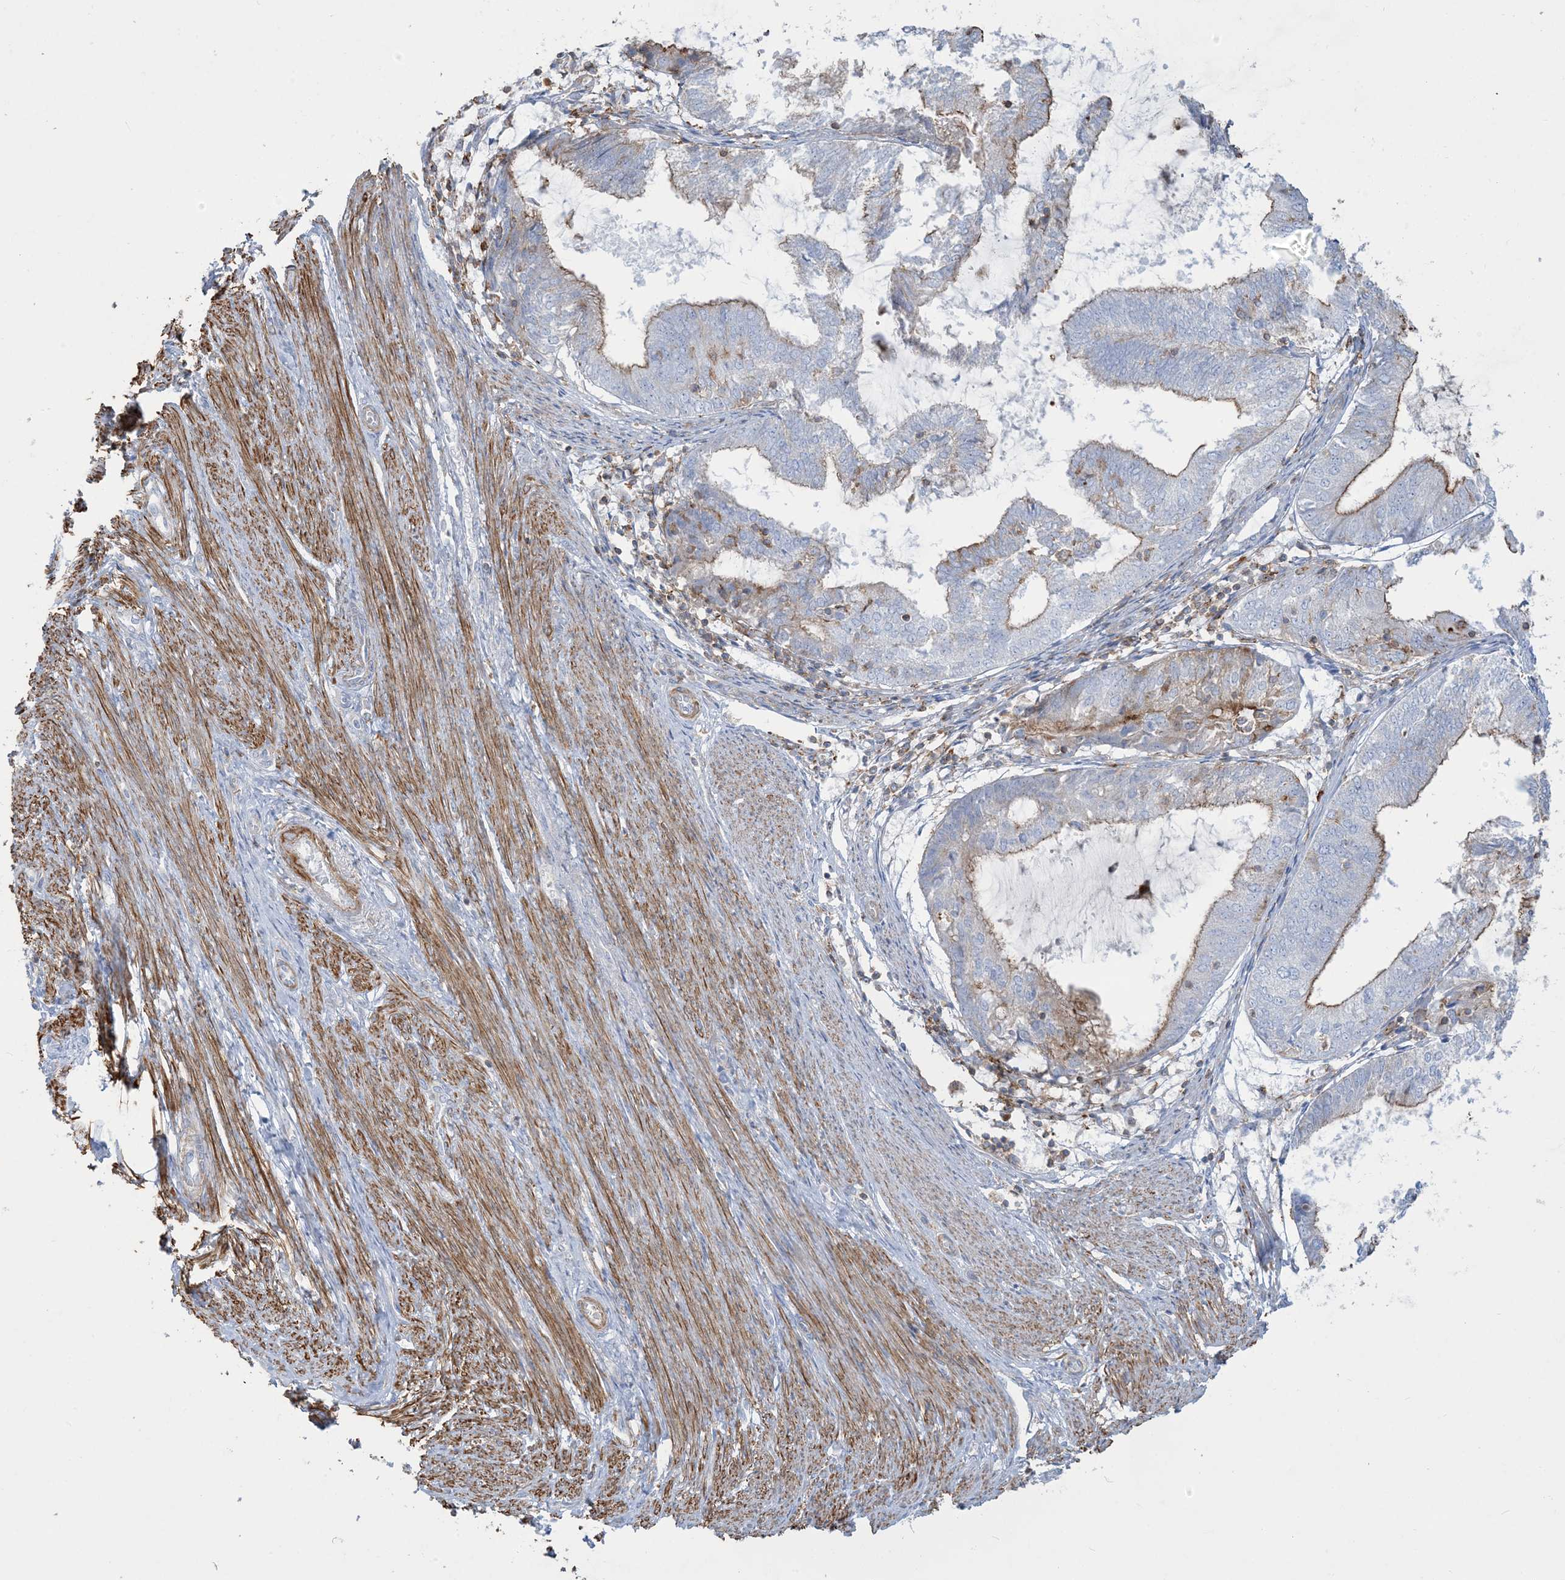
{"staining": {"intensity": "moderate", "quantity": "<25%", "location": "cytoplasmic/membranous"}, "tissue": "endometrial cancer", "cell_type": "Tumor cells", "image_type": "cancer", "snomed": [{"axis": "morphology", "description": "Adenocarcinoma, NOS"}, {"axis": "topography", "description": "Endometrium"}], "caption": "About <25% of tumor cells in adenocarcinoma (endometrial) exhibit moderate cytoplasmic/membranous protein expression as visualized by brown immunohistochemical staining.", "gene": "GTF3C2", "patient": {"sex": "female", "age": 81}}